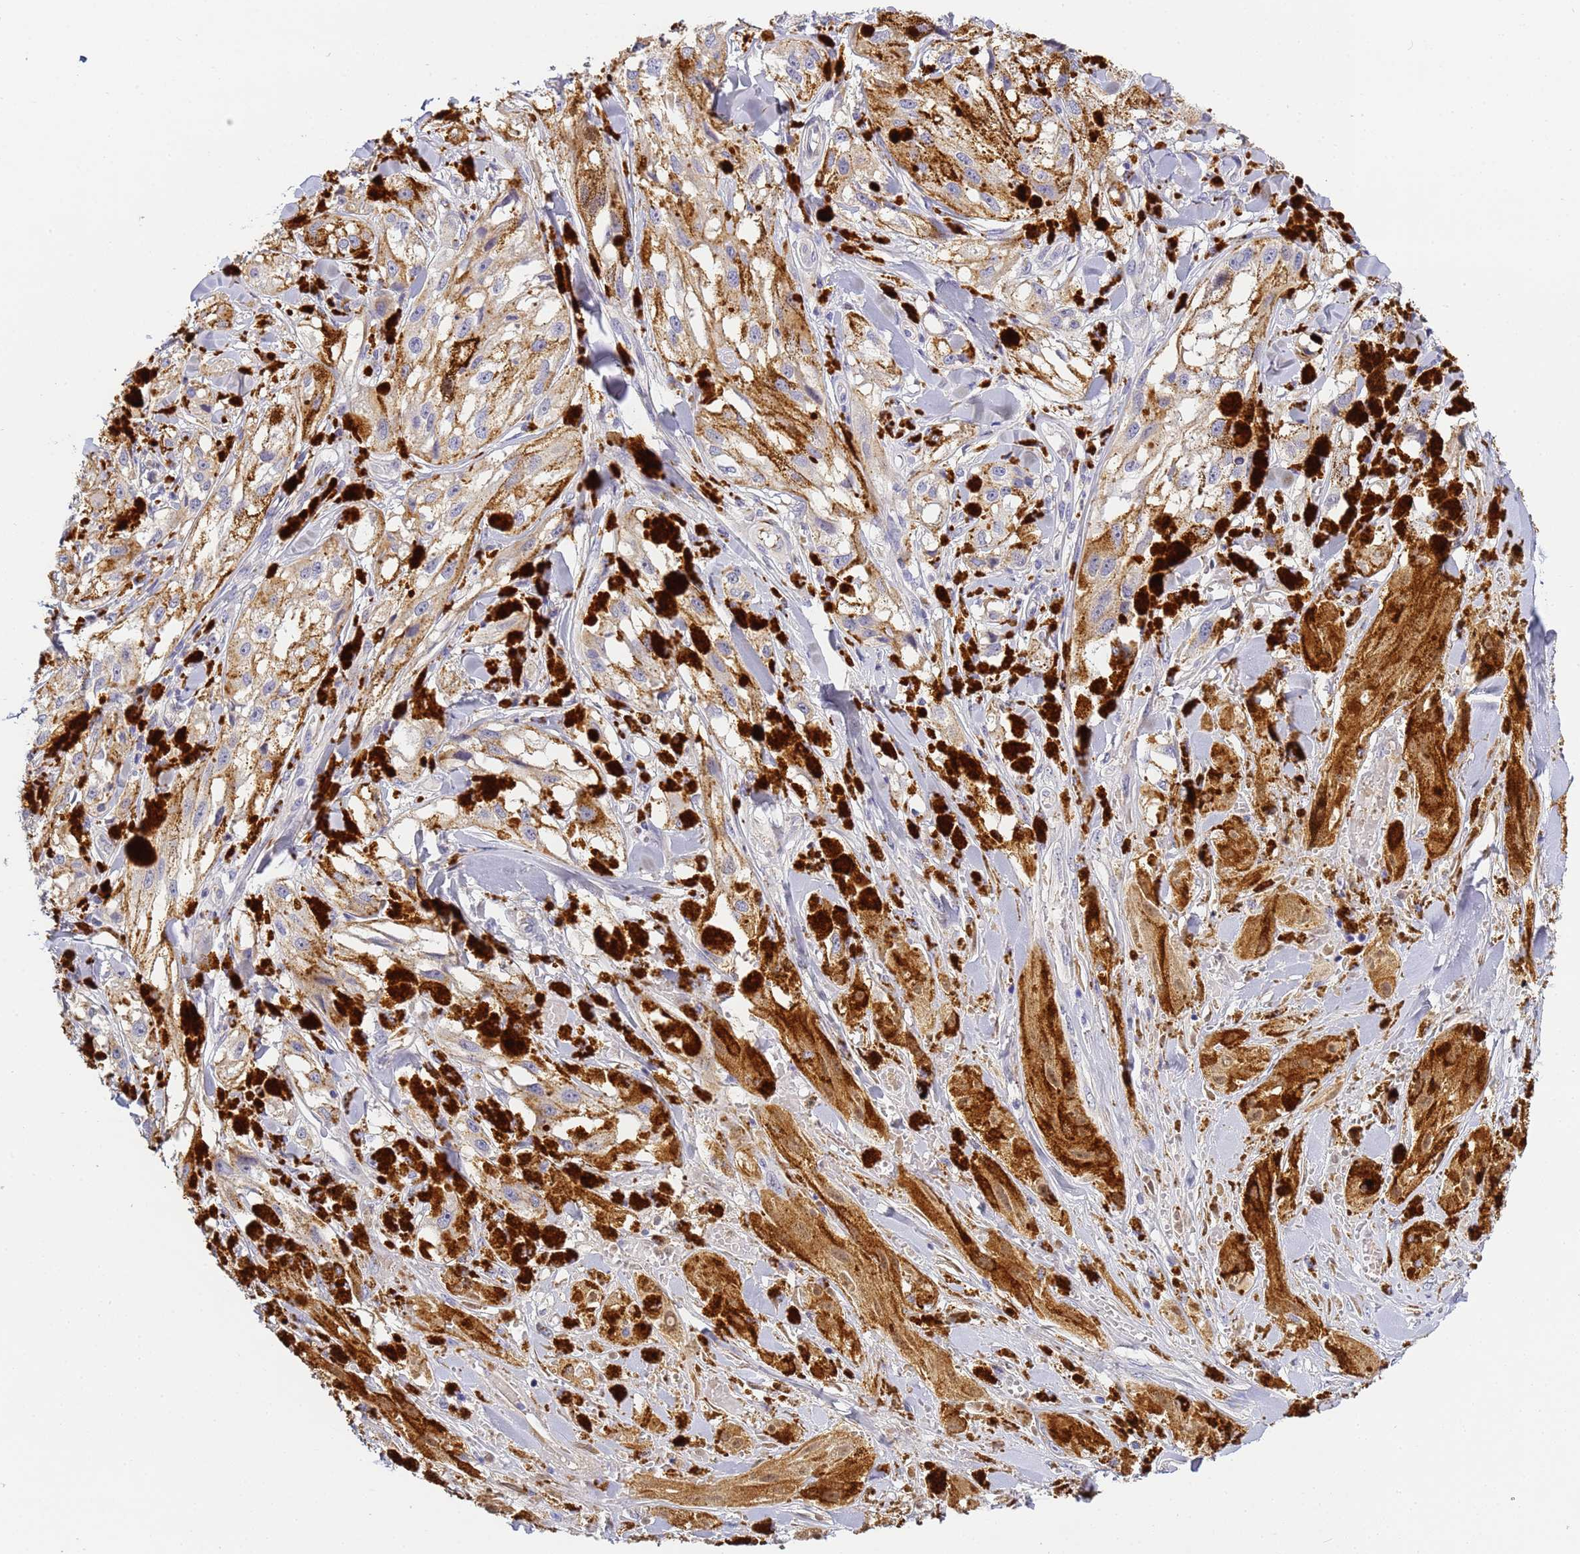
{"staining": {"intensity": "negative", "quantity": "none", "location": "none"}, "tissue": "melanoma", "cell_type": "Tumor cells", "image_type": "cancer", "snomed": [{"axis": "morphology", "description": "Malignant melanoma, NOS"}, {"axis": "topography", "description": "Skin"}], "caption": "Protein analysis of melanoma displays no significant positivity in tumor cells.", "gene": "CFH", "patient": {"sex": "male", "age": 88}}